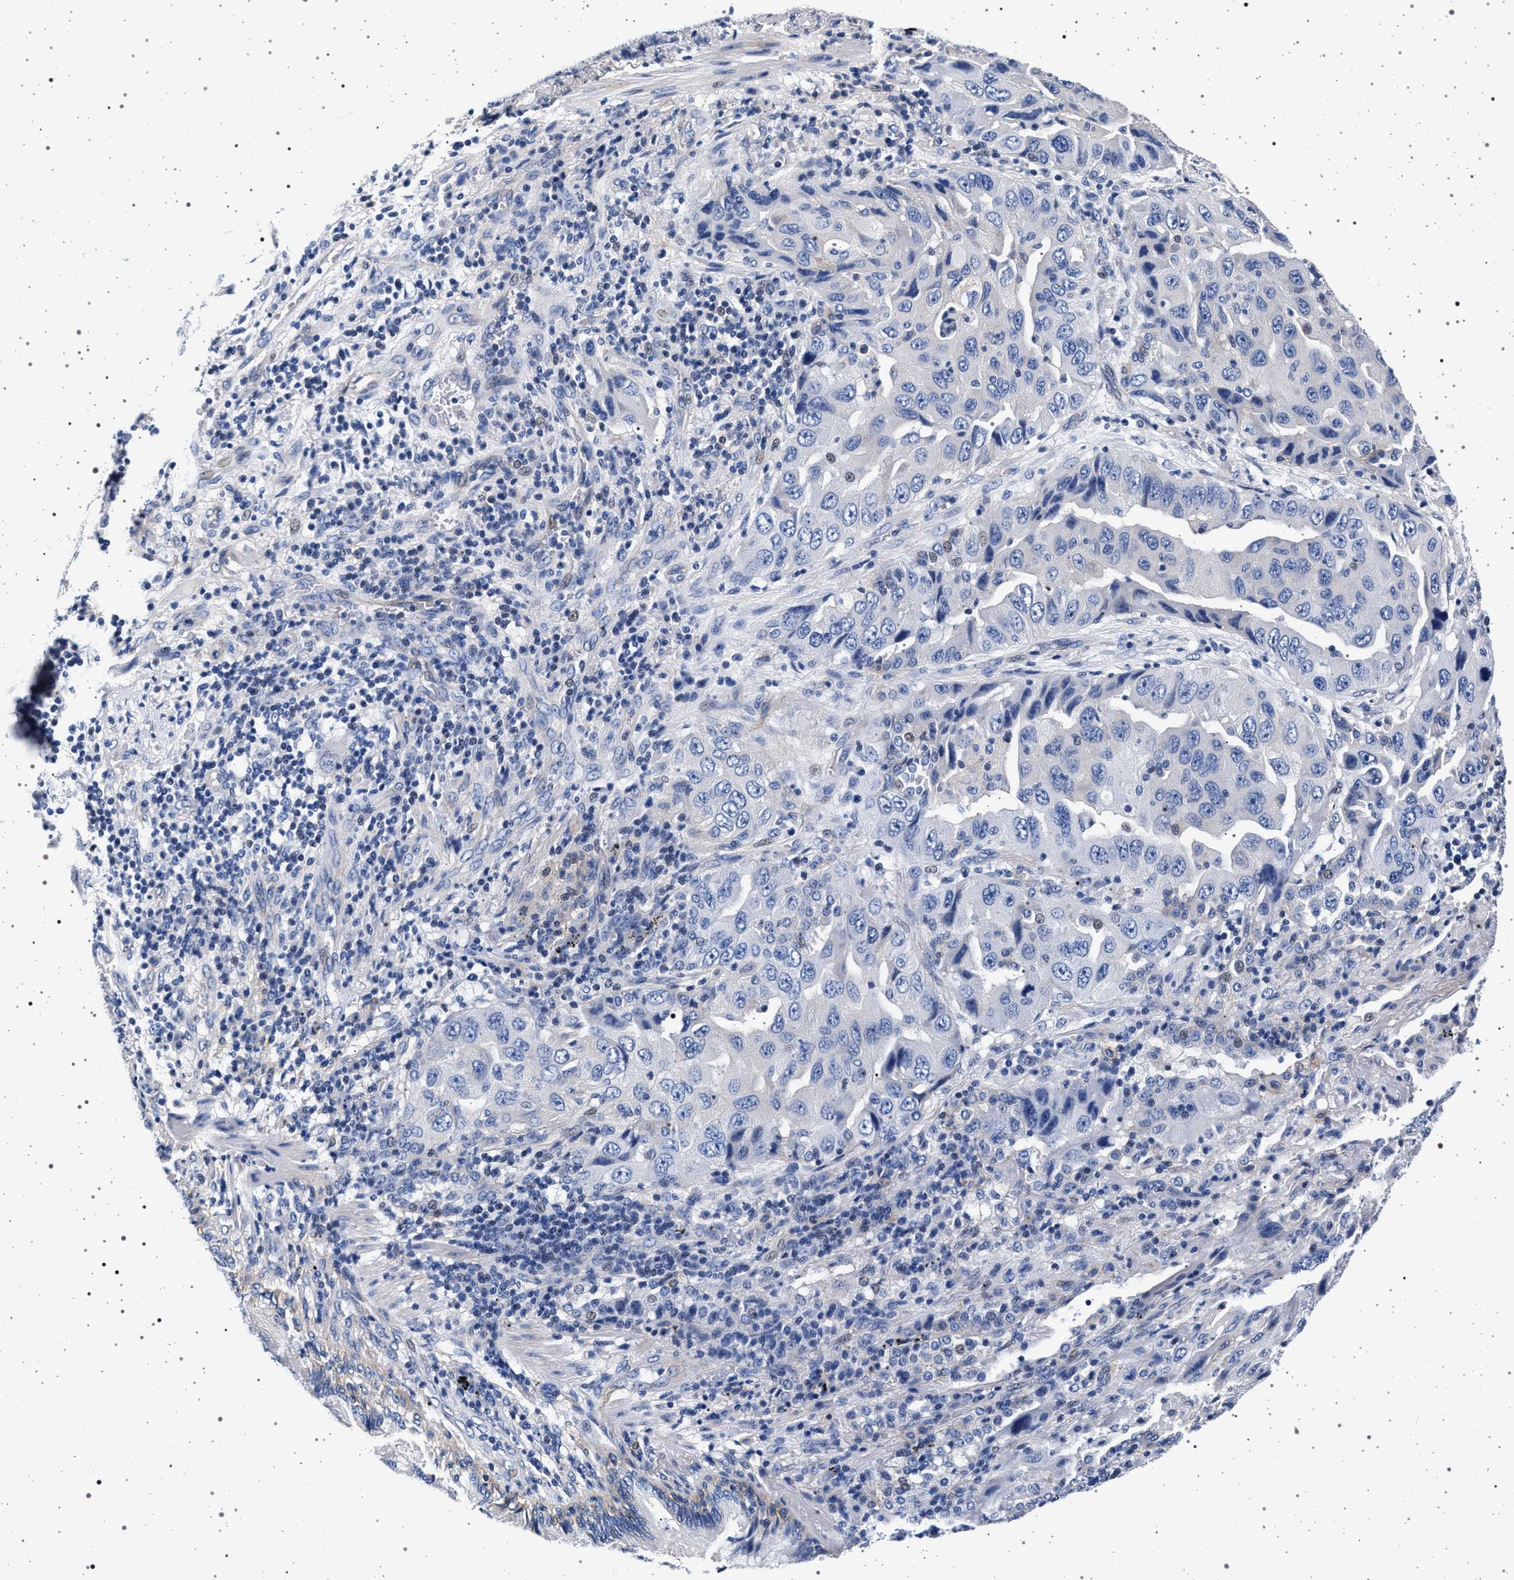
{"staining": {"intensity": "negative", "quantity": "none", "location": "none"}, "tissue": "lung cancer", "cell_type": "Tumor cells", "image_type": "cancer", "snomed": [{"axis": "morphology", "description": "Adenocarcinoma, NOS"}, {"axis": "topography", "description": "Lung"}], "caption": "Immunohistochemistry (IHC) photomicrograph of lung cancer stained for a protein (brown), which displays no expression in tumor cells.", "gene": "SLC9A1", "patient": {"sex": "female", "age": 65}}